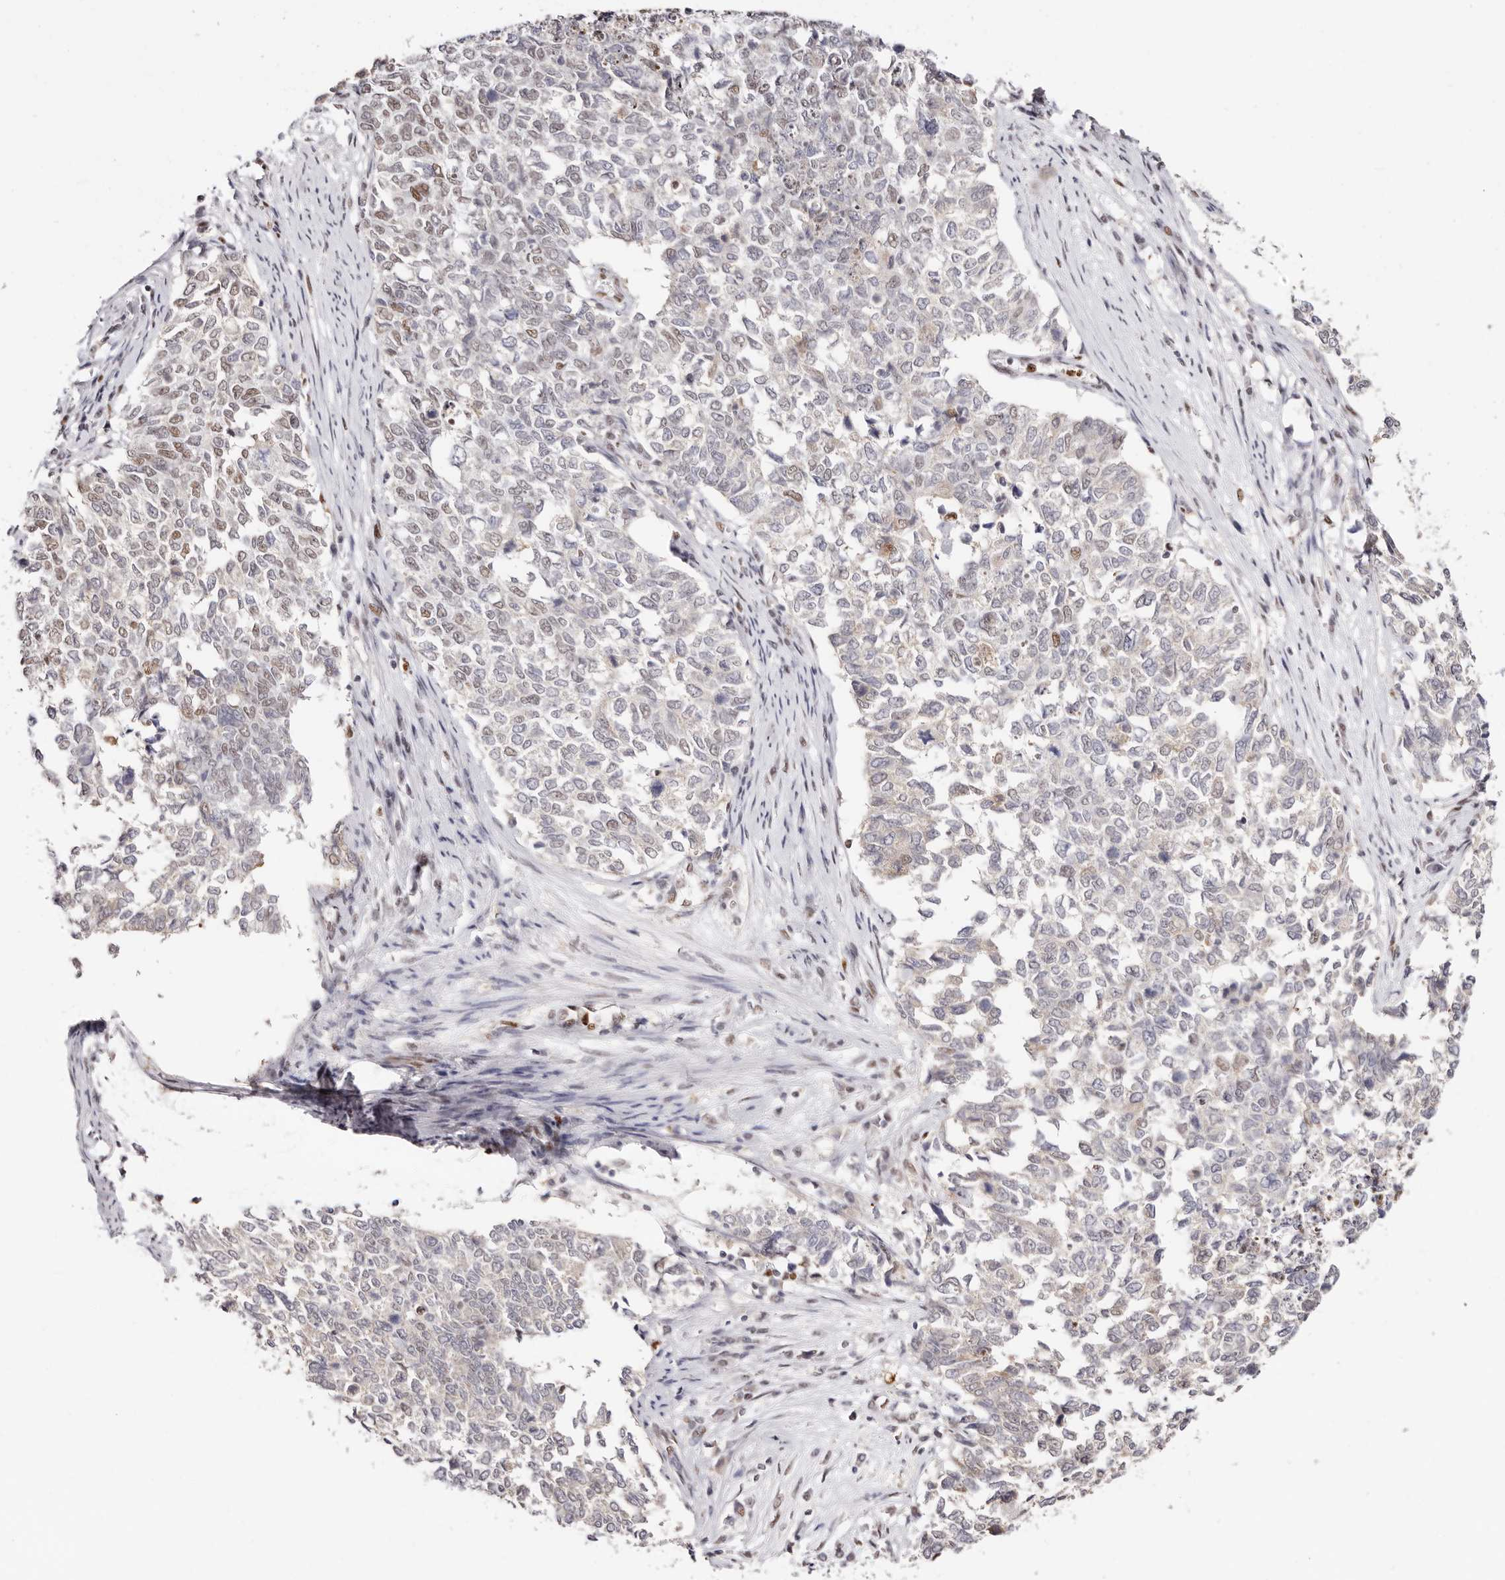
{"staining": {"intensity": "moderate", "quantity": "<25%", "location": "nuclear"}, "tissue": "cervical cancer", "cell_type": "Tumor cells", "image_type": "cancer", "snomed": [{"axis": "morphology", "description": "Squamous cell carcinoma, NOS"}, {"axis": "topography", "description": "Cervix"}], "caption": "Cervical cancer stained with a brown dye exhibits moderate nuclear positive positivity in approximately <25% of tumor cells.", "gene": "TKT", "patient": {"sex": "female", "age": 63}}